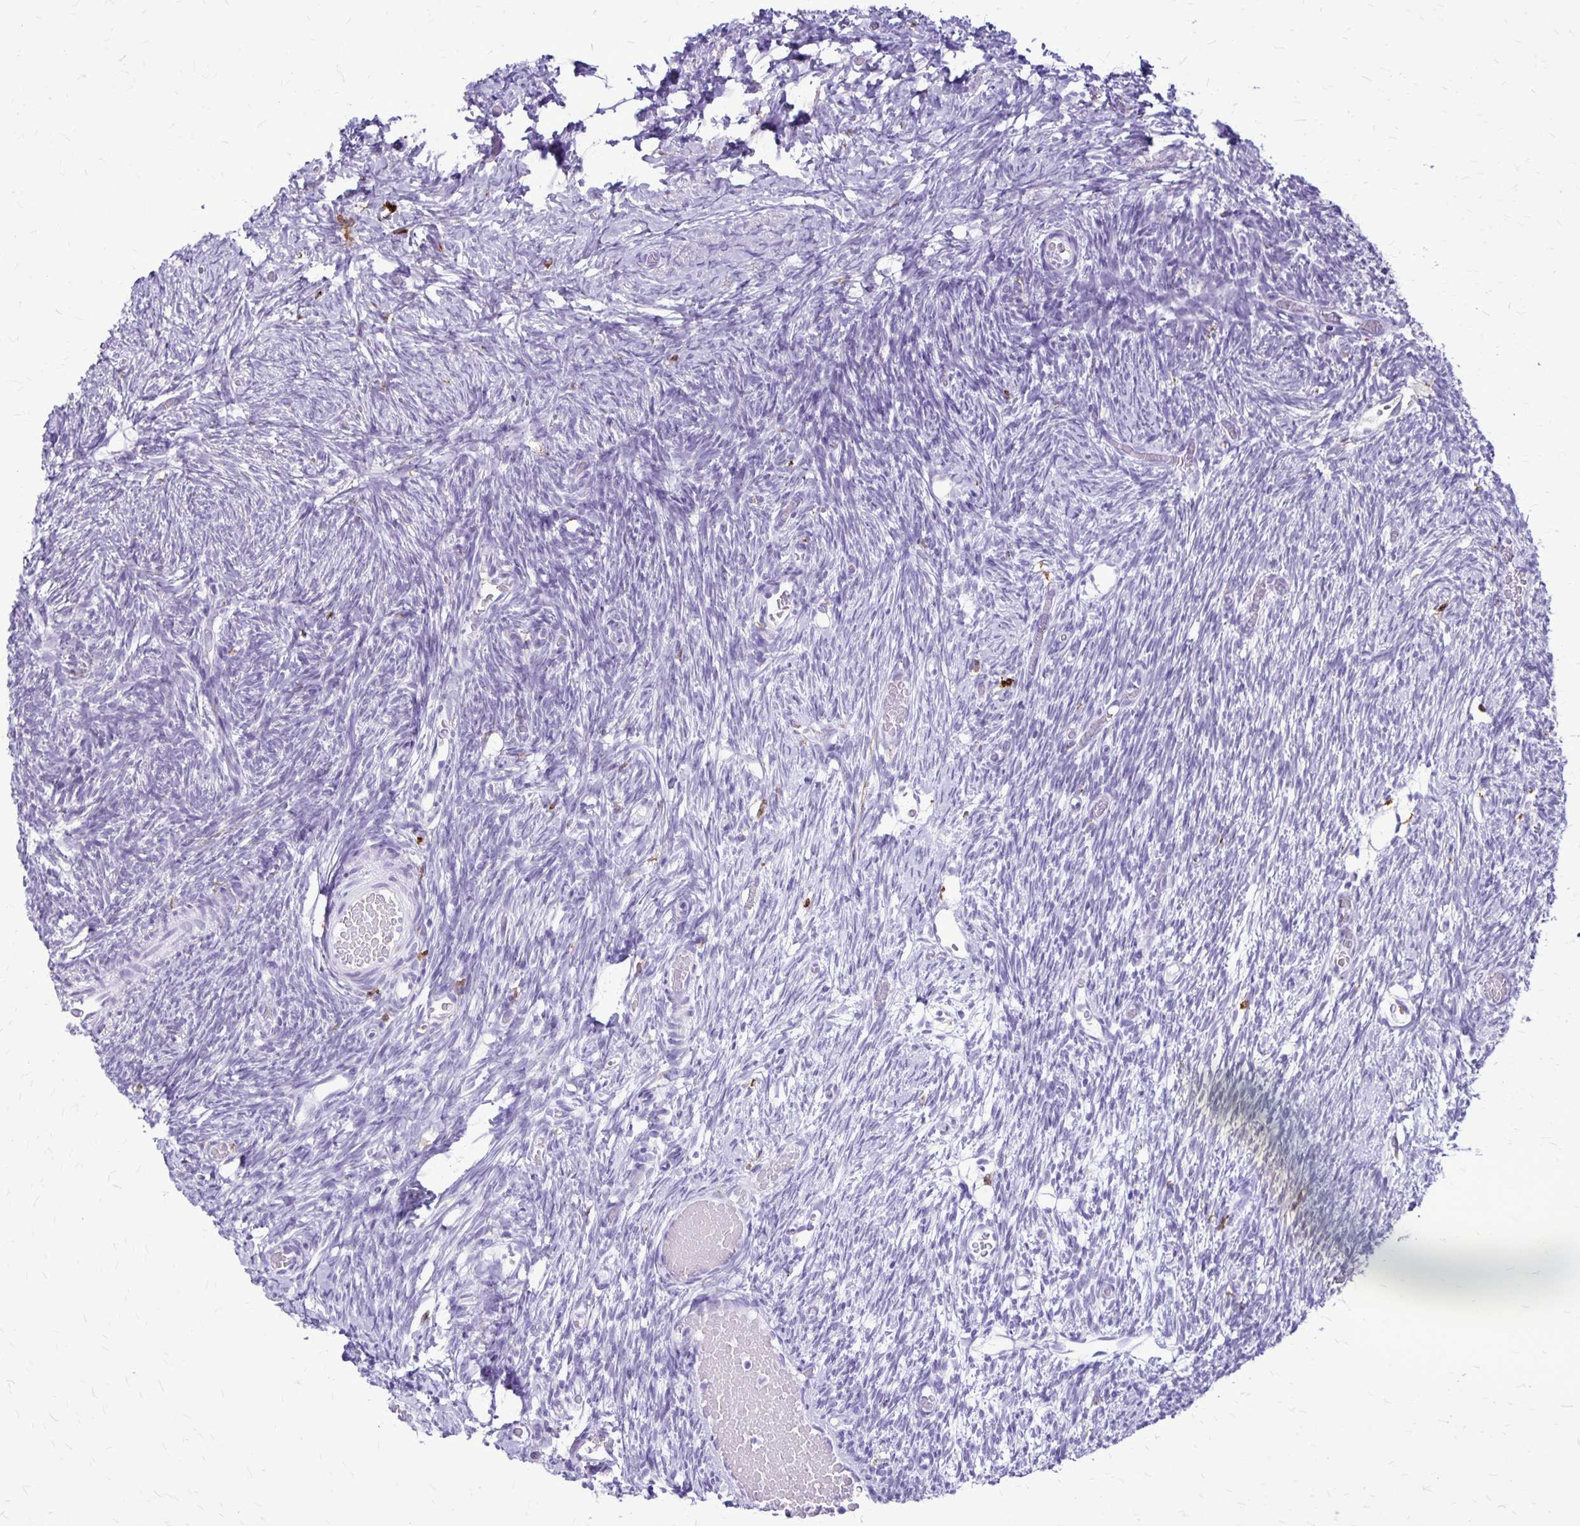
{"staining": {"intensity": "negative", "quantity": "none", "location": "none"}, "tissue": "ovary", "cell_type": "Follicle cells", "image_type": "normal", "snomed": [{"axis": "morphology", "description": "Normal tissue, NOS"}, {"axis": "topography", "description": "Ovary"}], "caption": "Immunohistochemical staining of benign human ovary displays no significant expression in follicle cells.", "gene": "RTN1", "patient": {"sex": "female", "age": 39}}